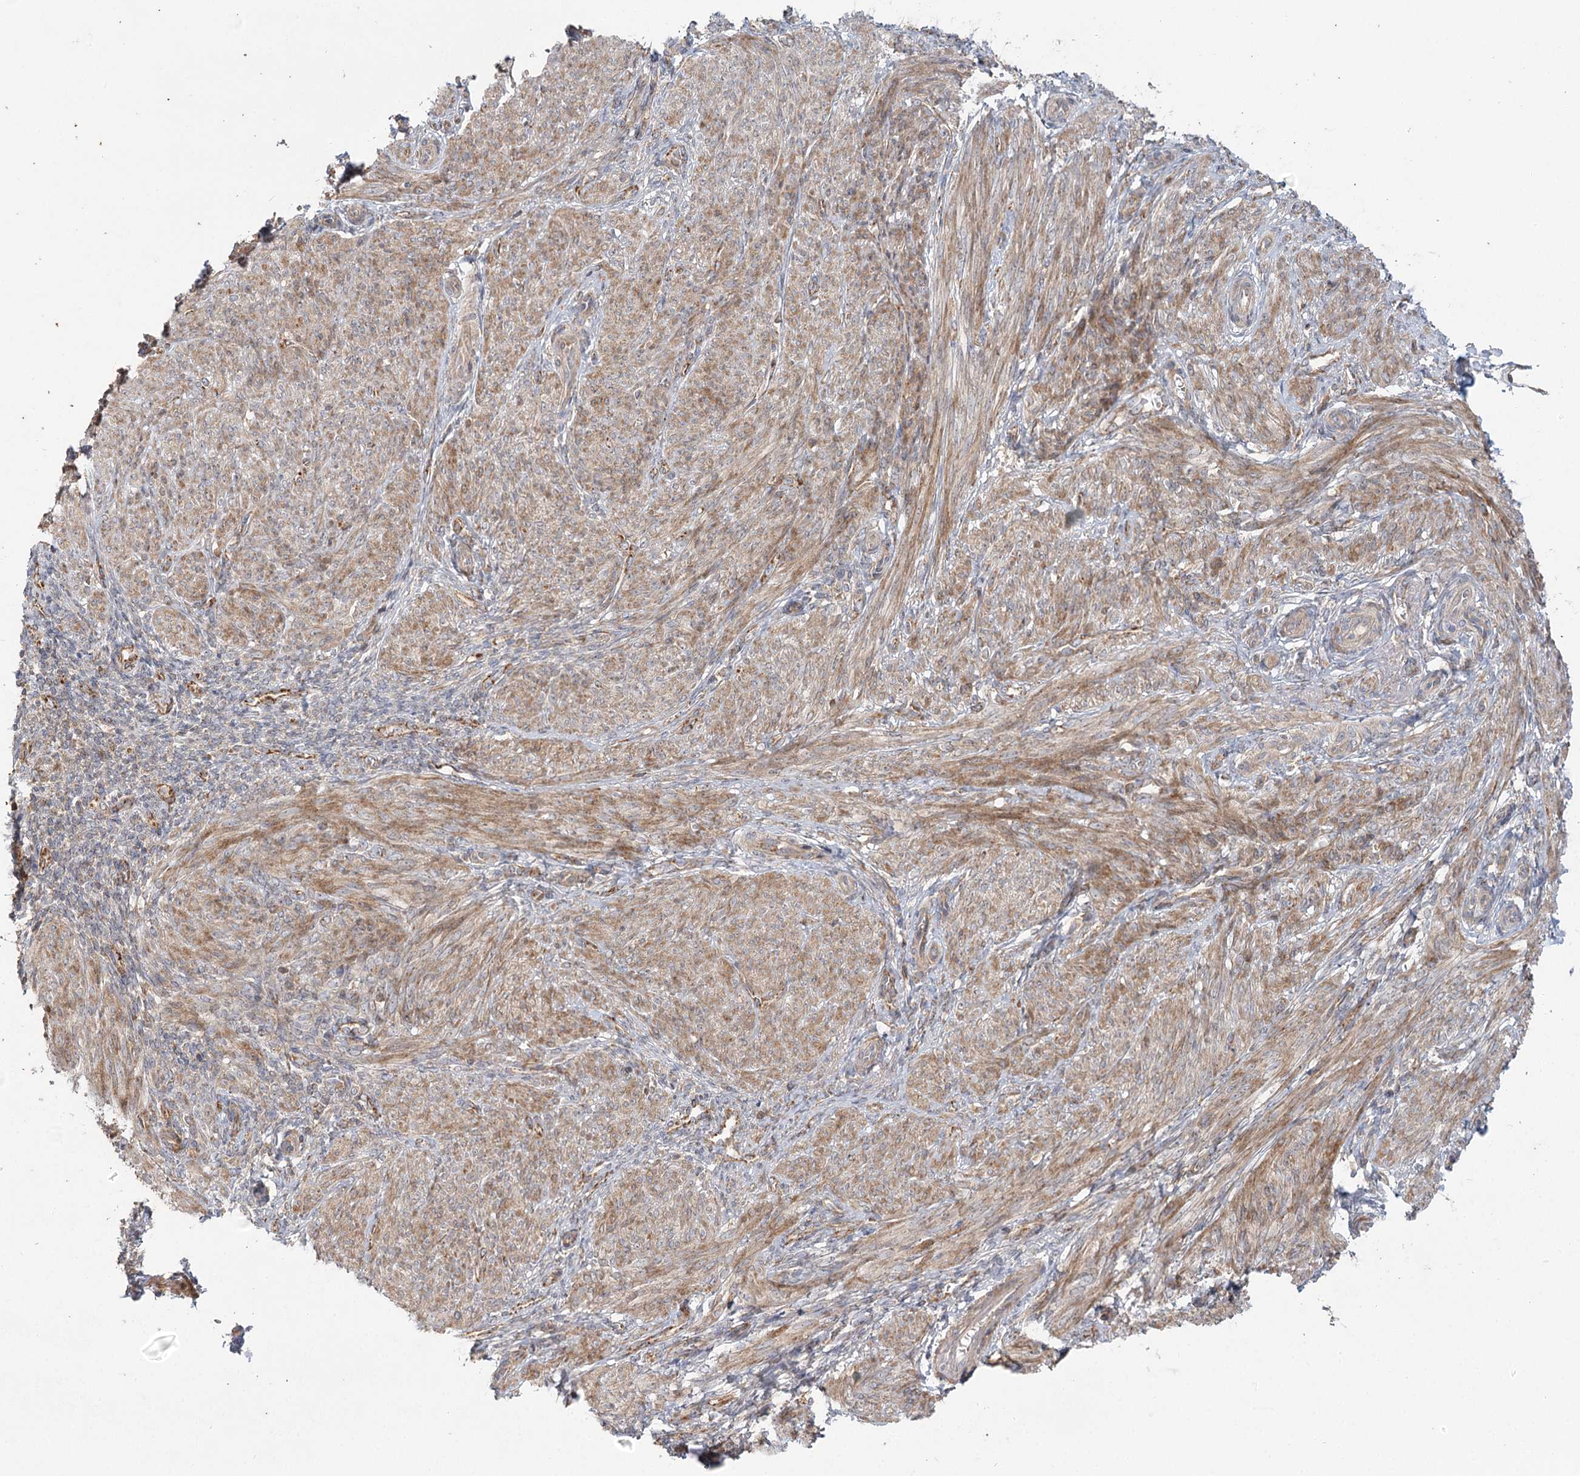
{"staining": {"intensity": "moderate", "quantity": "25%-75%", "location": "cytoplasmic/membranous,nuclear"}, "tissue": "smooth muscle", "cell_type": "Smooth muscle cells", "image_type": "normal", "snomed": [{"axis": "morphology", "description": "Normal tissue, NOS"}, {"axis": "topography", "description": "Smooth muscle"}], "caption": "Smooth muscle was stained to show a protein in brown. There is medium levels of moderate cytoplasmic/membranous,nuclear positivity in about 25%-75% of smooth muscle cells. (DAB IHC with brightfield microscopy, high magnification).", "gene": "ENSG00000273217", "patient": {"sex": "female", "age": 39}}